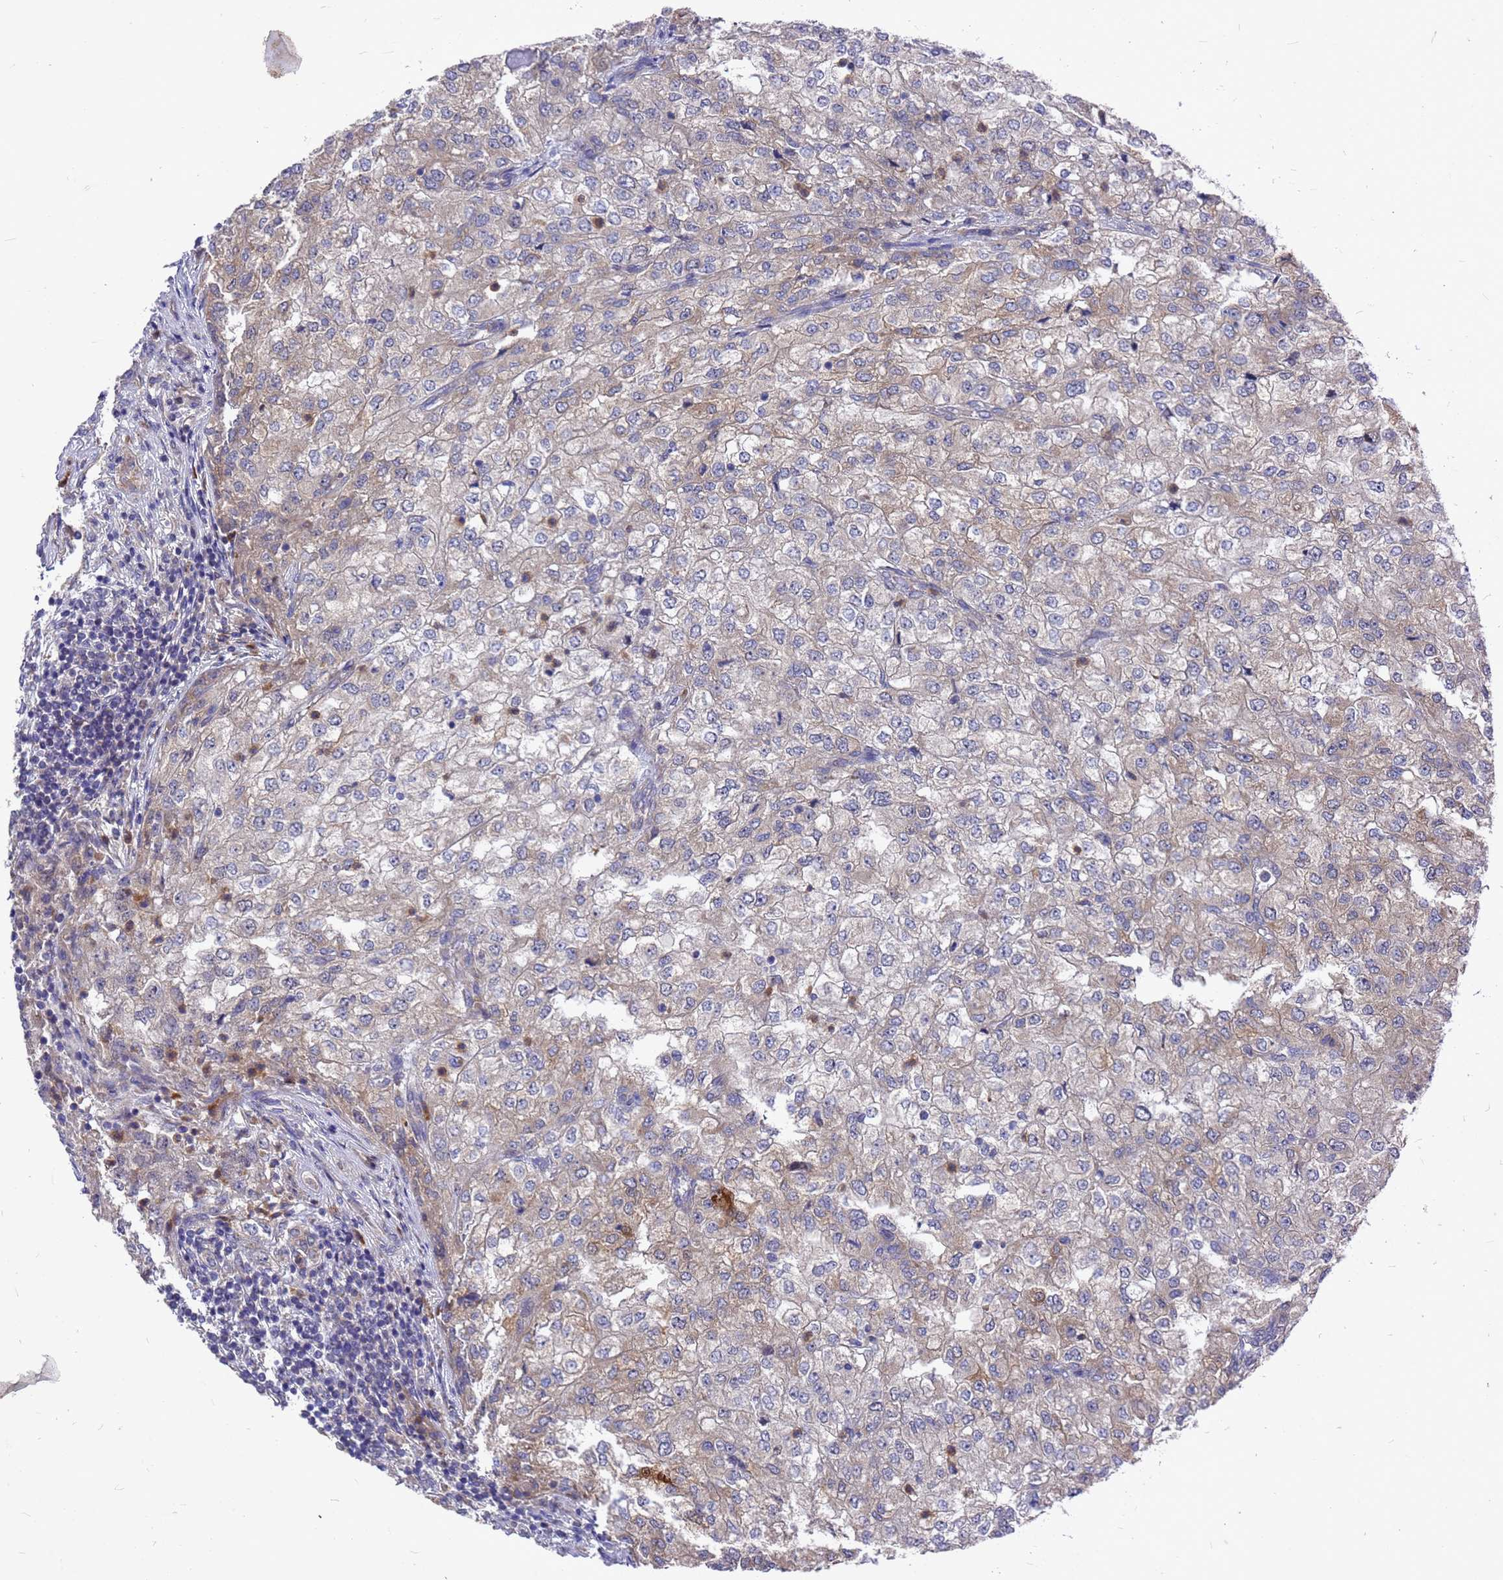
{"staining": {"intensity": "weak", "quantity": "<25%", "location": "cytoplasmic/membranous"}, "tissue": "renal cancer", "cell_type": "Tumor cells", "image_type": "cancer", "snomed": [{"axis": "morphology", "description": "Adenocarcinoma, NOS"}, {"axis": "topography", "description": "Kidney"}], "caption": "An immunohistochemistry image of renal cancer is shown. There is no staining in tumor cells of renal cancer.", "gene": "ZNF717", "patient": {"sex": "female", "age": 54}}